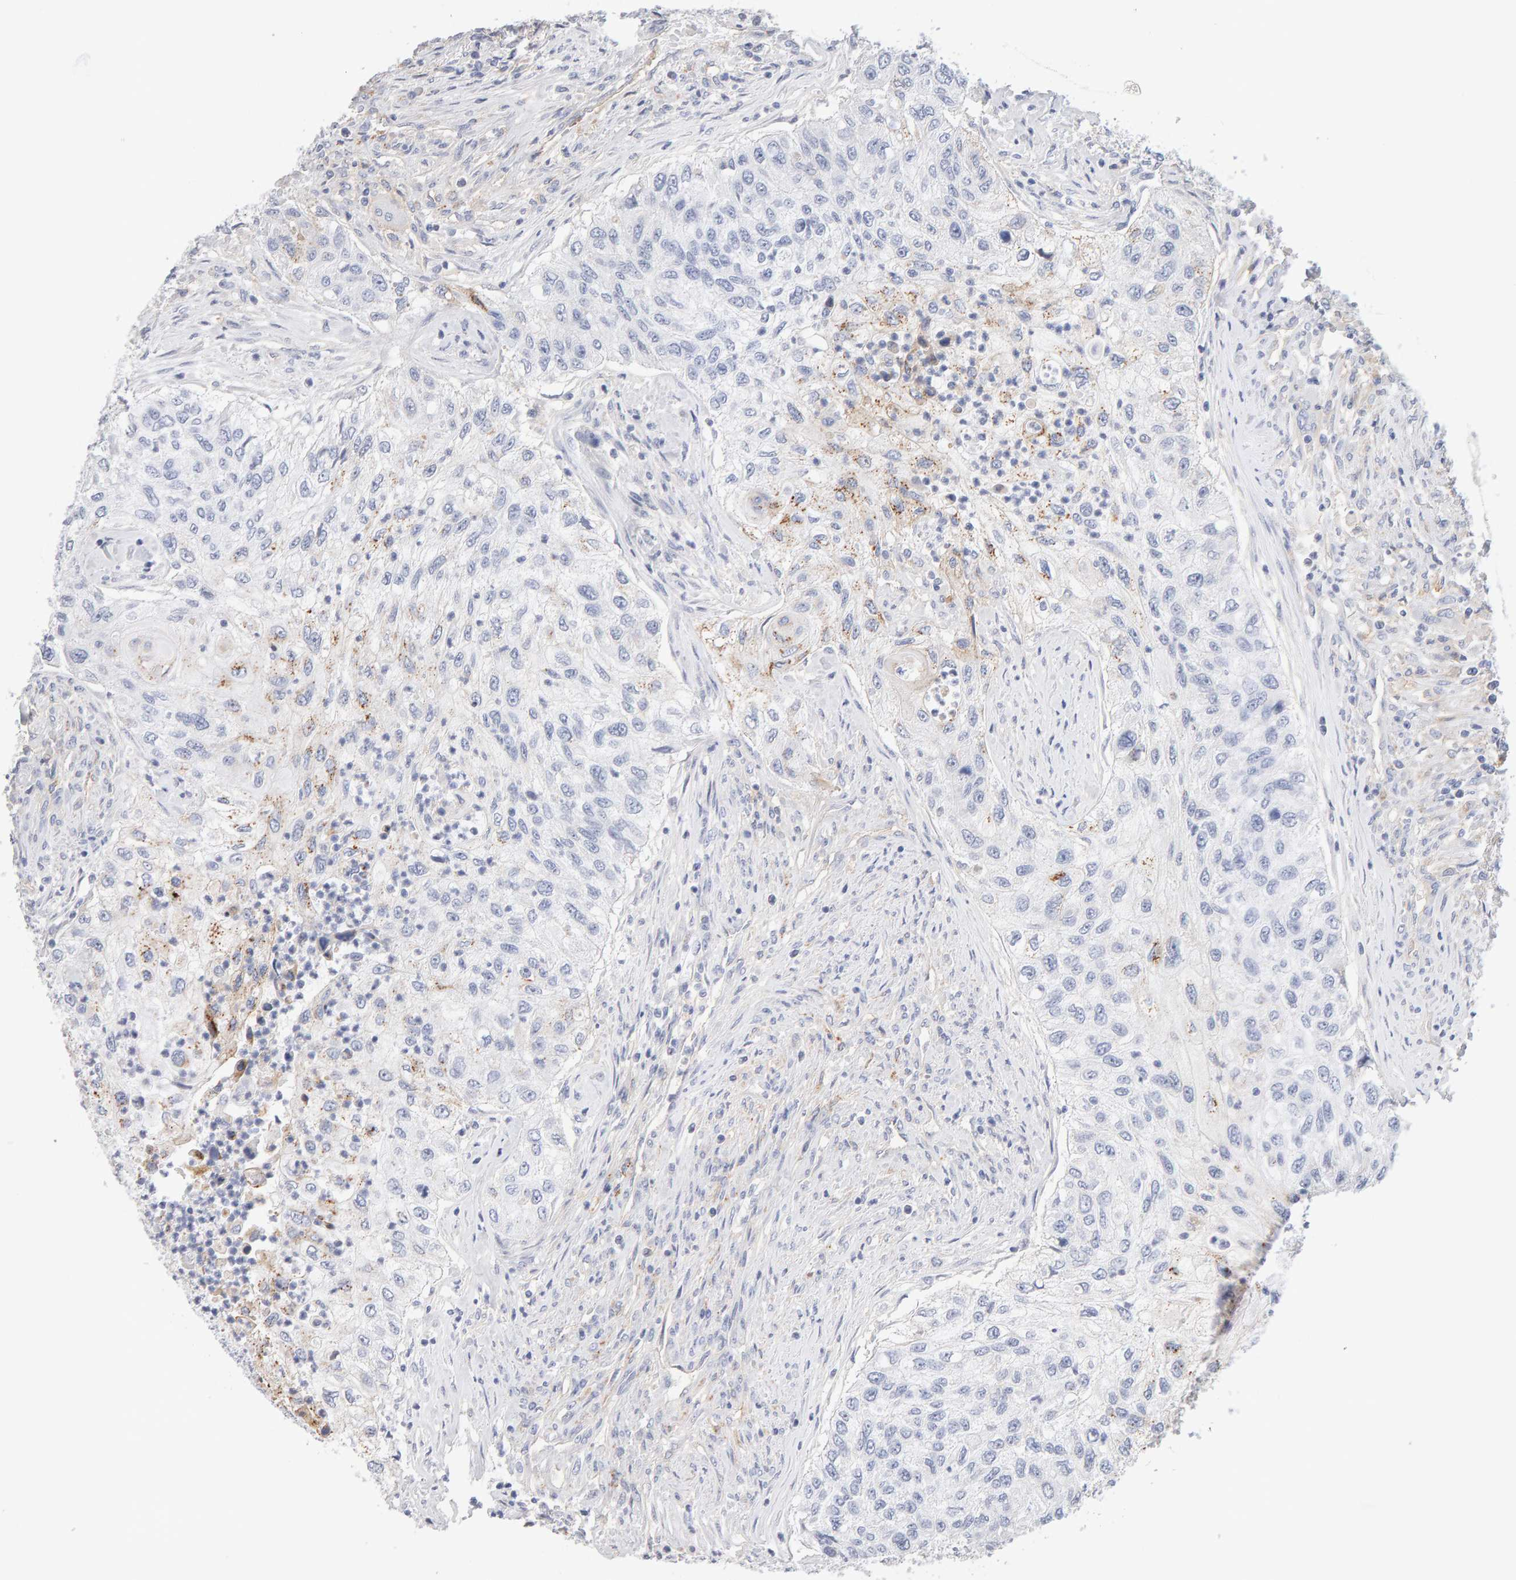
{"staining": {"intensity": "moderate", "quantity": "<25%", "location": "cytoplasmic/membranous"}, "tissue": "urothelial cancer", "cell_type": "Tumor cells", "image_type": "cancer", "snomed": [{"axis": "morphology", "description": "Urothelial carcinoma, High grade"}, {"axis": "topography", "description": "Urinary bladder"}], "caption": "Urothelial carcinoma (high-grade) stained with DAB (3,3'-diaminobenzidine) immunohistochemistry (IHC) demonstrates low levels of moderate cytoplasmic/membranous expression in approximately <25% of tumor cells. (DAB (3,3'-diaminobenzidine) = brown stain, brightfield microscopy at high magnification).", "gene": "METRNL", "patient": {"sex": "female", "age": 60}}